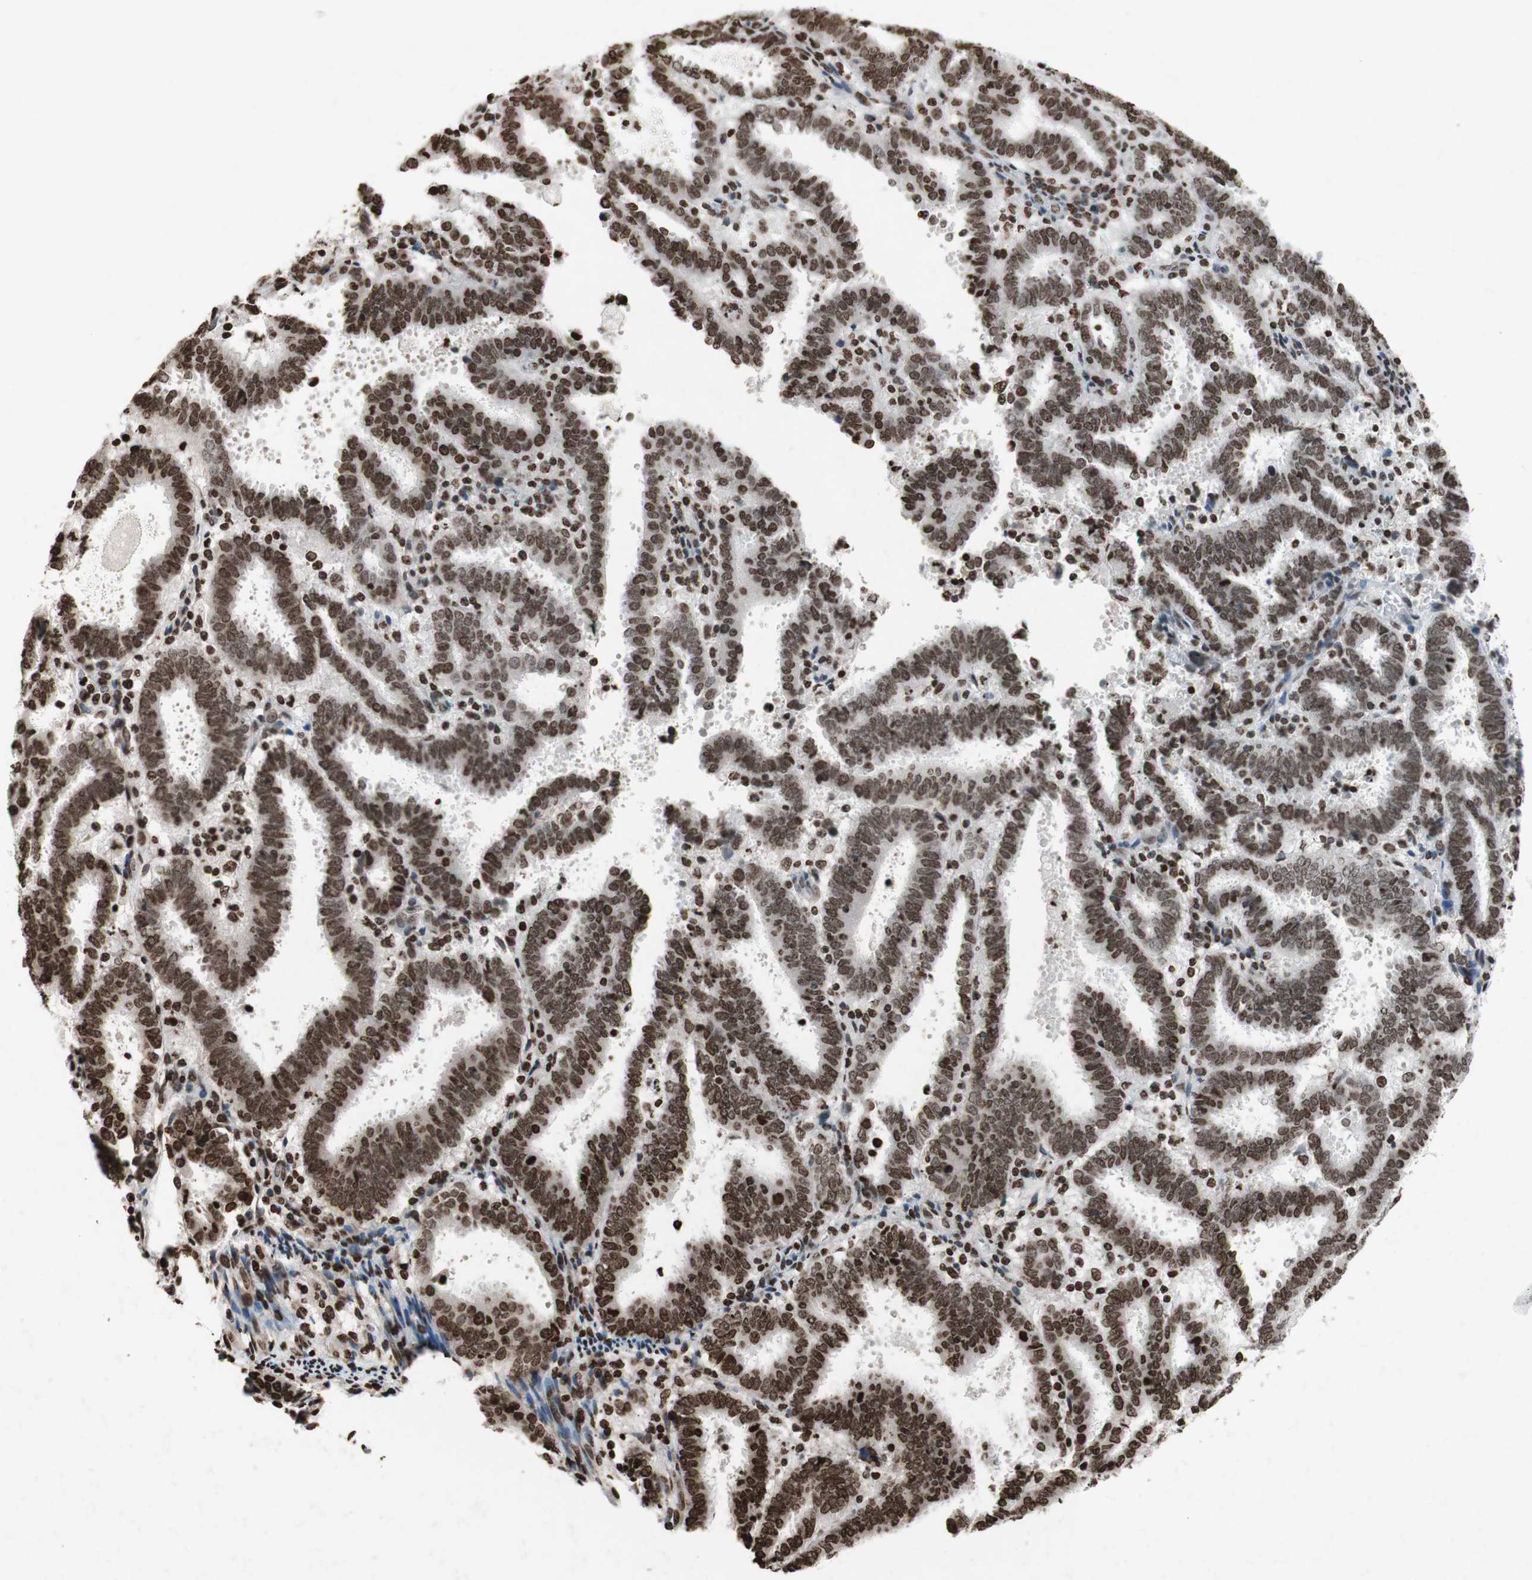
{"staining": {"intensity": "moderate", "quantity": ">75%", "location": "nuclear"}, "tissue": "endometrial cancer", "cell_type": "Tumor cells", "image_type": "cancer", "snomed": [{"axis": "morphology", "description": "Adenocarcinoma, NOS"}, {"axis": "topography", "description": "Uterus"}], "caption": "Tumor cells exhibit moderate nuclear staining in about >75% of cells in adenocarcinoma (endometrial). Immunohistochemistry (ihc) stains the protein of interest in brown and the nuclei are stained blue.", "gene": "NCOA3", "patient": {"sex": "female", "age": 83}}